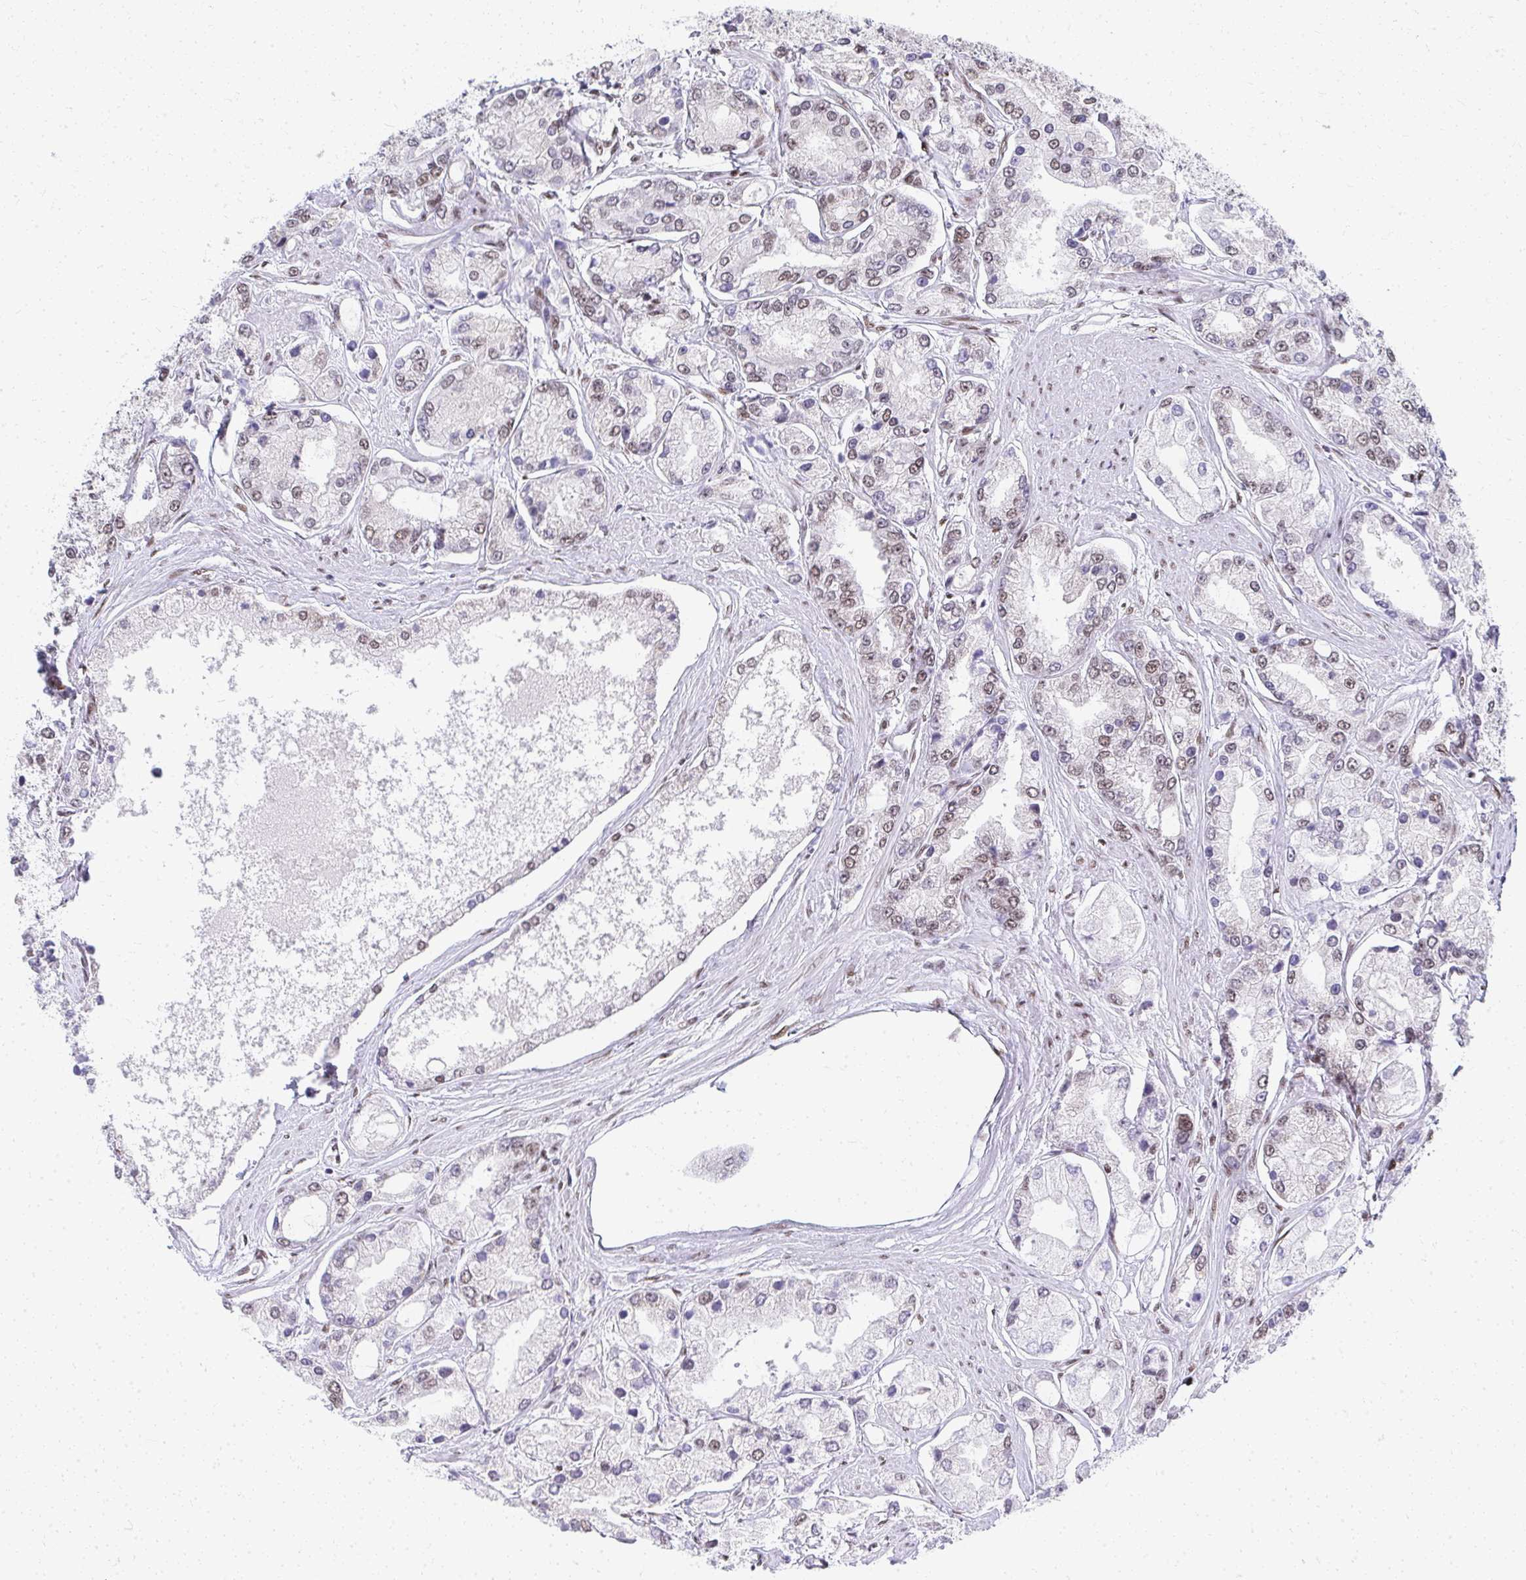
{"staining": {"intensity": "weak", "quantity": "25%-75%", "location": "nuclear"}, "tissue": "prostate cancer", "cell_type": "Tumor cells", "image_type": "cancer", "snomed": [{"axis": "morphology", "description": "Adenocarcinoma, High grade"}, {"axis": "topography", "description": "Prostate"}], "caption": "About 25%-75% of tumor cells in human prostate cancer display weak nuclear protein positivity as visualized by brown immunohistochemical staining.", "gene": "CREBBP", "patient": {"sex": "male", "age": 66}}